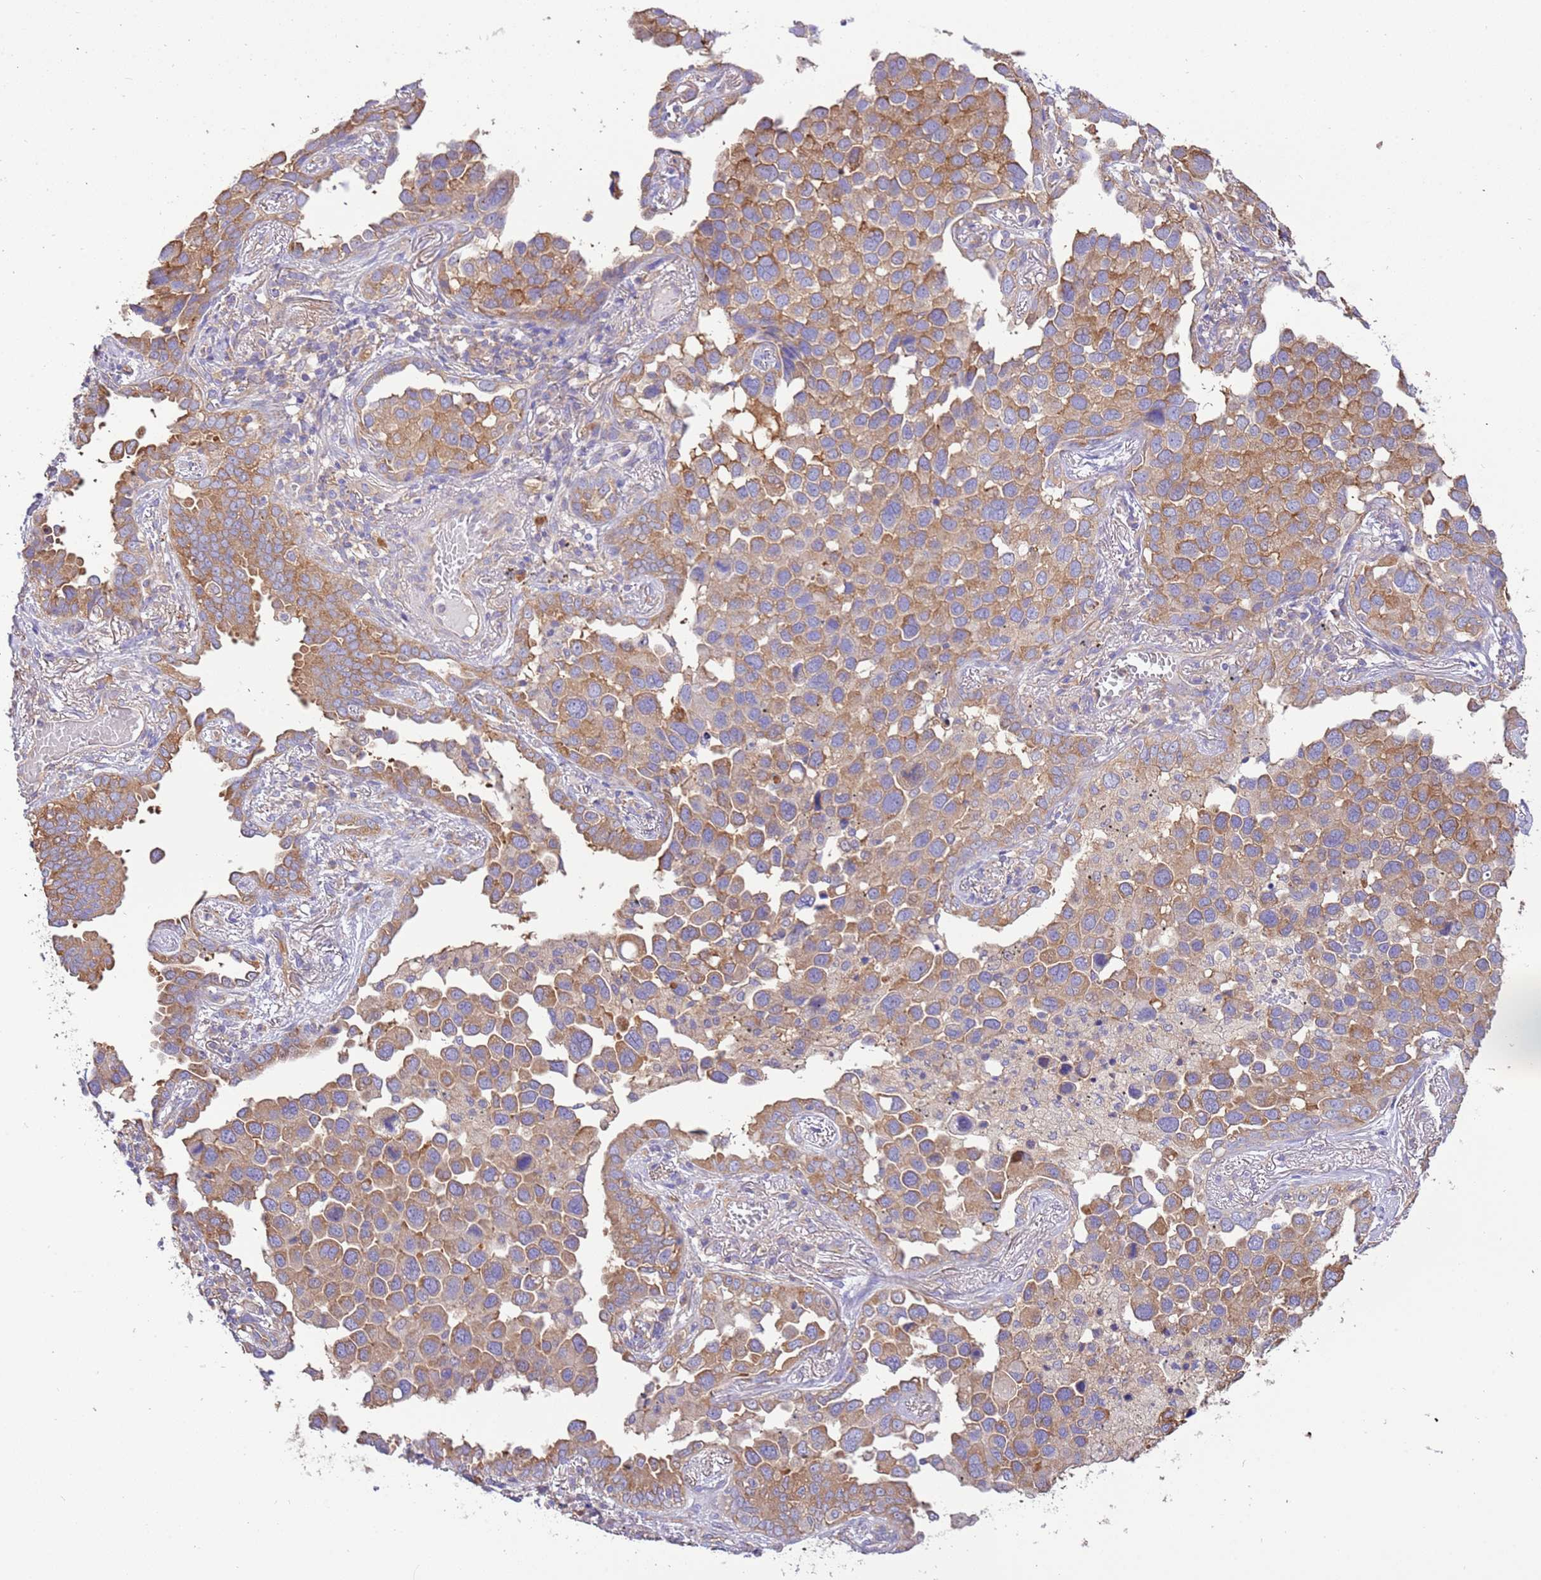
{"staining": {"intensity": "moderate", "quantity": ">75%", "location": "cytoplasmic/membranous"}, "tissue": "lung cancer", "cell_type": "Tumor cells", "image_type": "cancer", "snomed": [{"axis": "morphology", "description": "Adenocarcinoma, NOS"}, {"axis": "topography", "description": "Lung"}], "caption": "Immunohistochemistry (IHC) photomicrograph of human lung adenocarcinoma stained for a protein (brown), which demonstrates medium levels of moderate cytoplasmic/membranous positivity in about >75% of tumor cells.", "gene": "NAALADL1", "patient": {"sex": "male", "age": 67}}